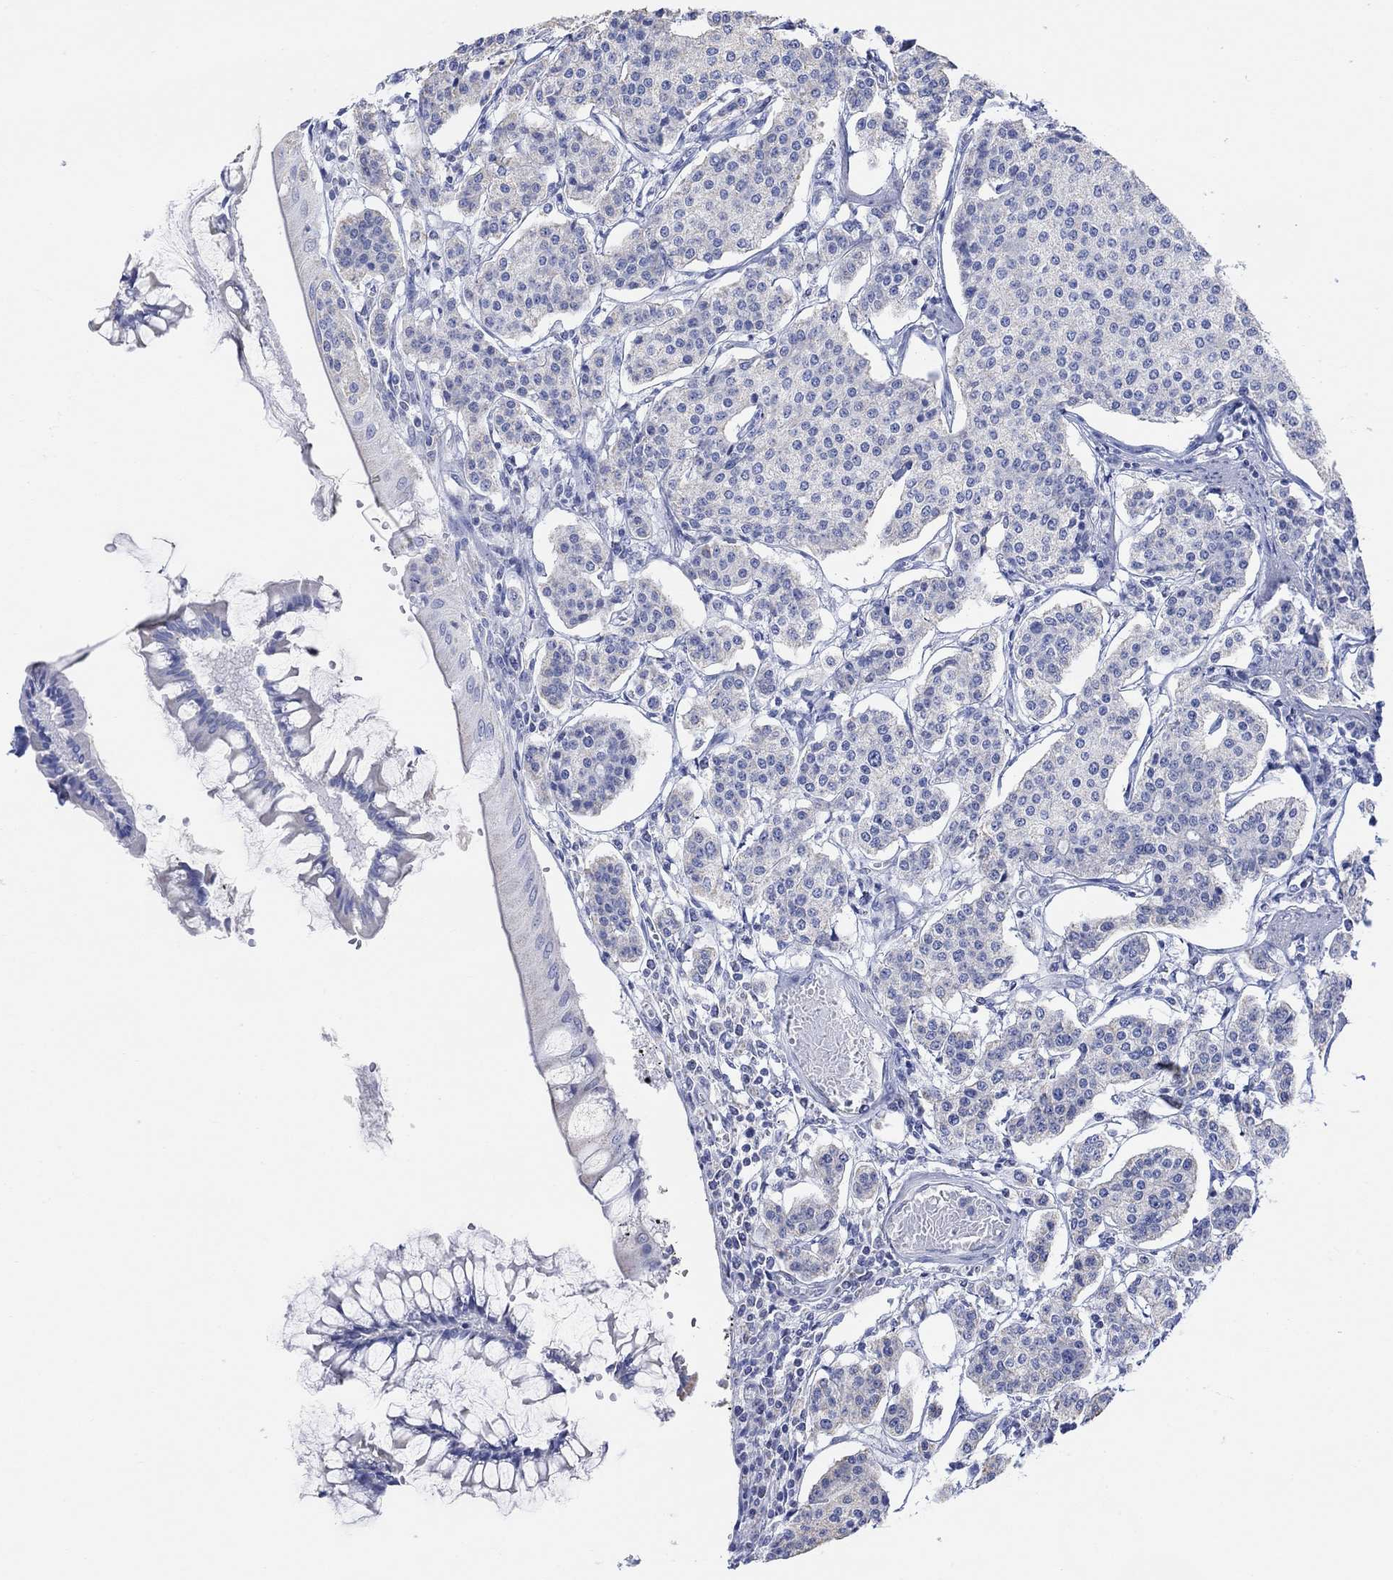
{"staining": {"intensity": "negative", "quantity": "none", "location": "none"}, "tissue": "carcinoid", "cell_type": "Tumor cells", "image_type": "cancer", "snomed": [{"axis": "morphology", "description": "Carcinoid, malignant, NOS"}, {"axis": "topography", "description": "Small intestine"}], "caption": "An immunohistochemistry photomicrograph of carcinoid (malignant) is shown. There is no staining in tumor cells of carcinoid (malignant).", "gene": "SYT12", "patient": {"sex": "female", "age": 65}}